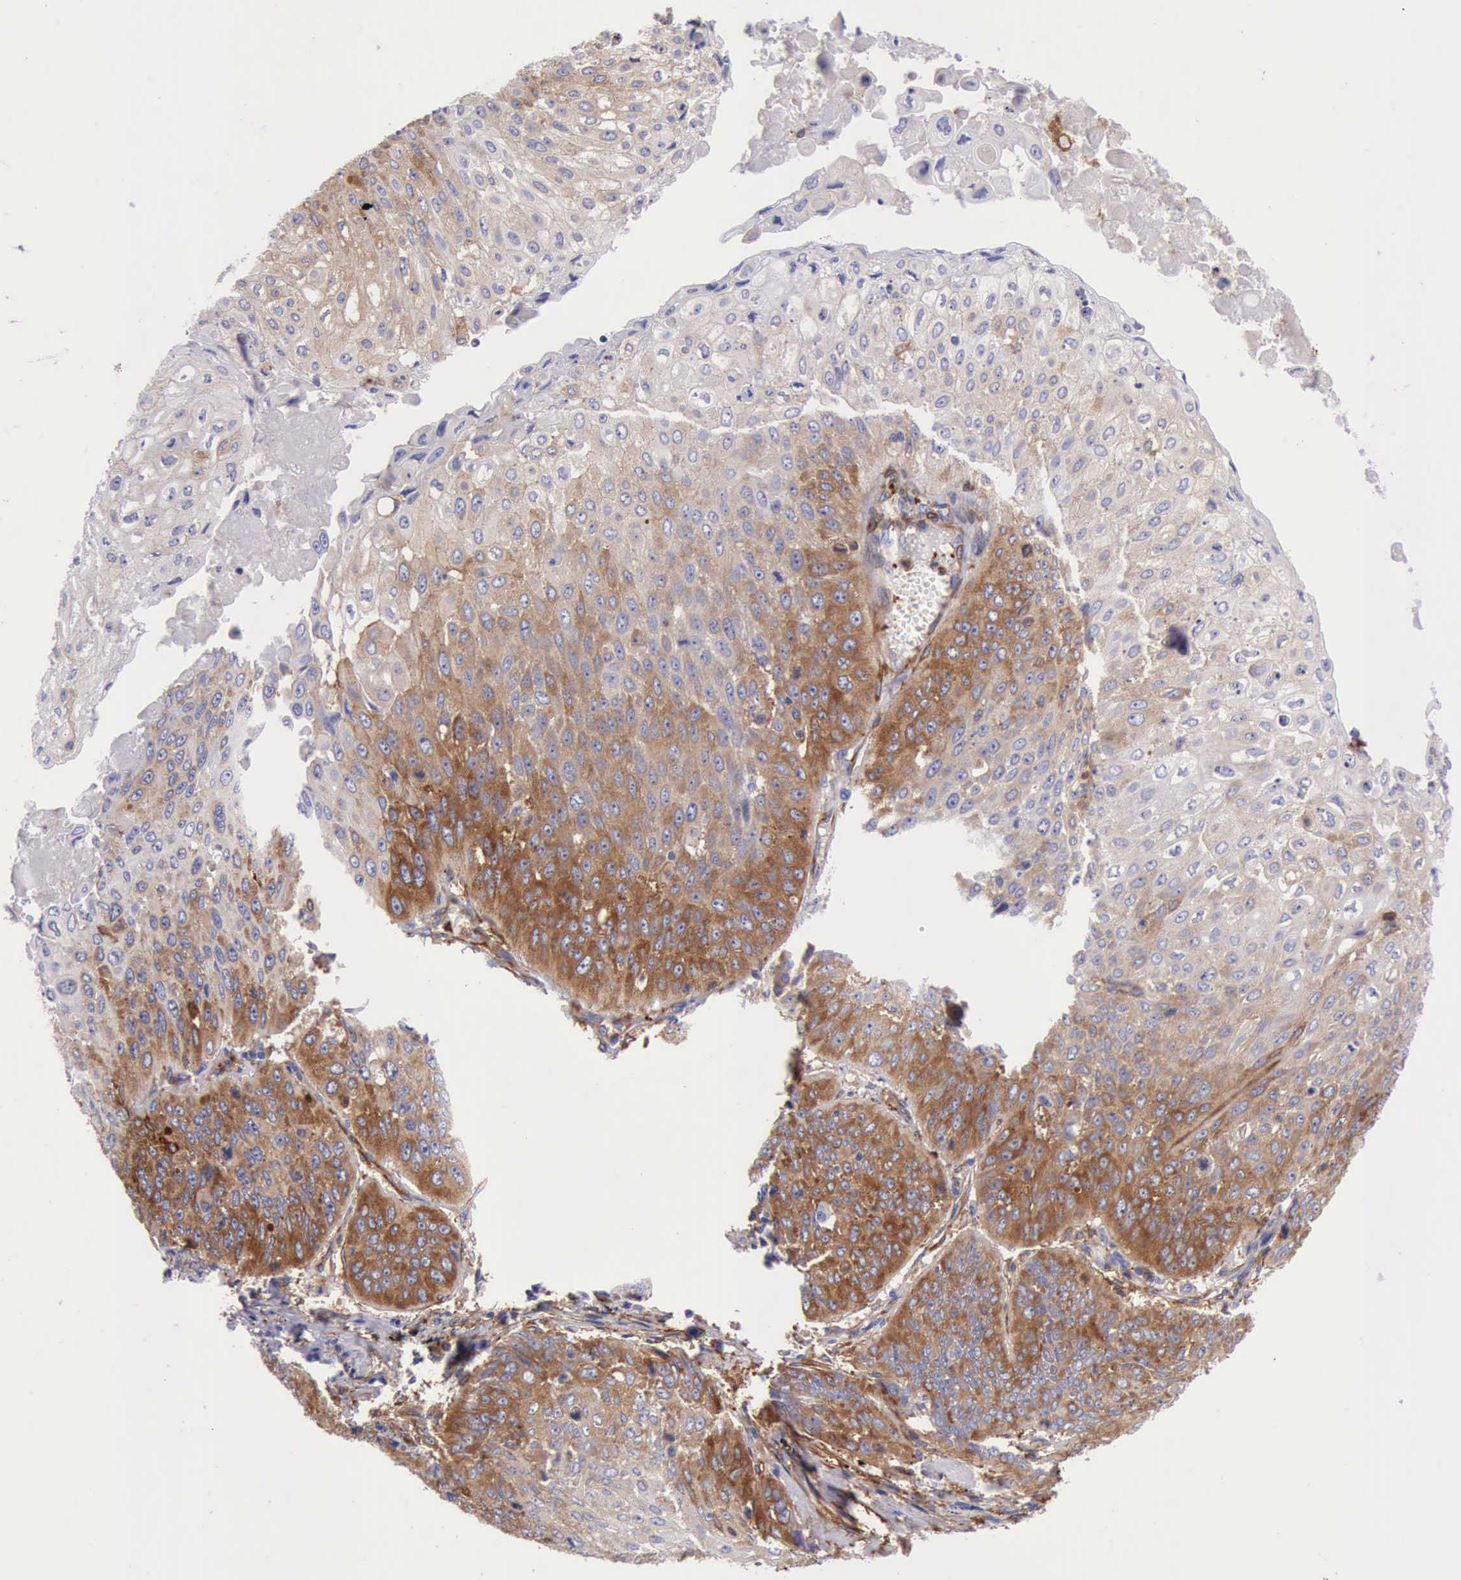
{"staining": {"intensity": "moderate", "quantity": ">75%", "location": "cytoplasmic/membranous"}, "tissue": "lung cancer", "cell_type": "Tumor cells", "image_type": "cancer", "snomed": [{"axis": "morphology", "description": "Adenocarcinoma, NOS"}, {"axis": "topography", "description": "Lung"}], "caption": "Protein expression analysis of lung adenocarcinoma demonstrates moderate cytoplasmic/membranous staining in about >75% of tumor cells.", "gene": "FLNA", "patient": {"sex": "male", "age": 60}}